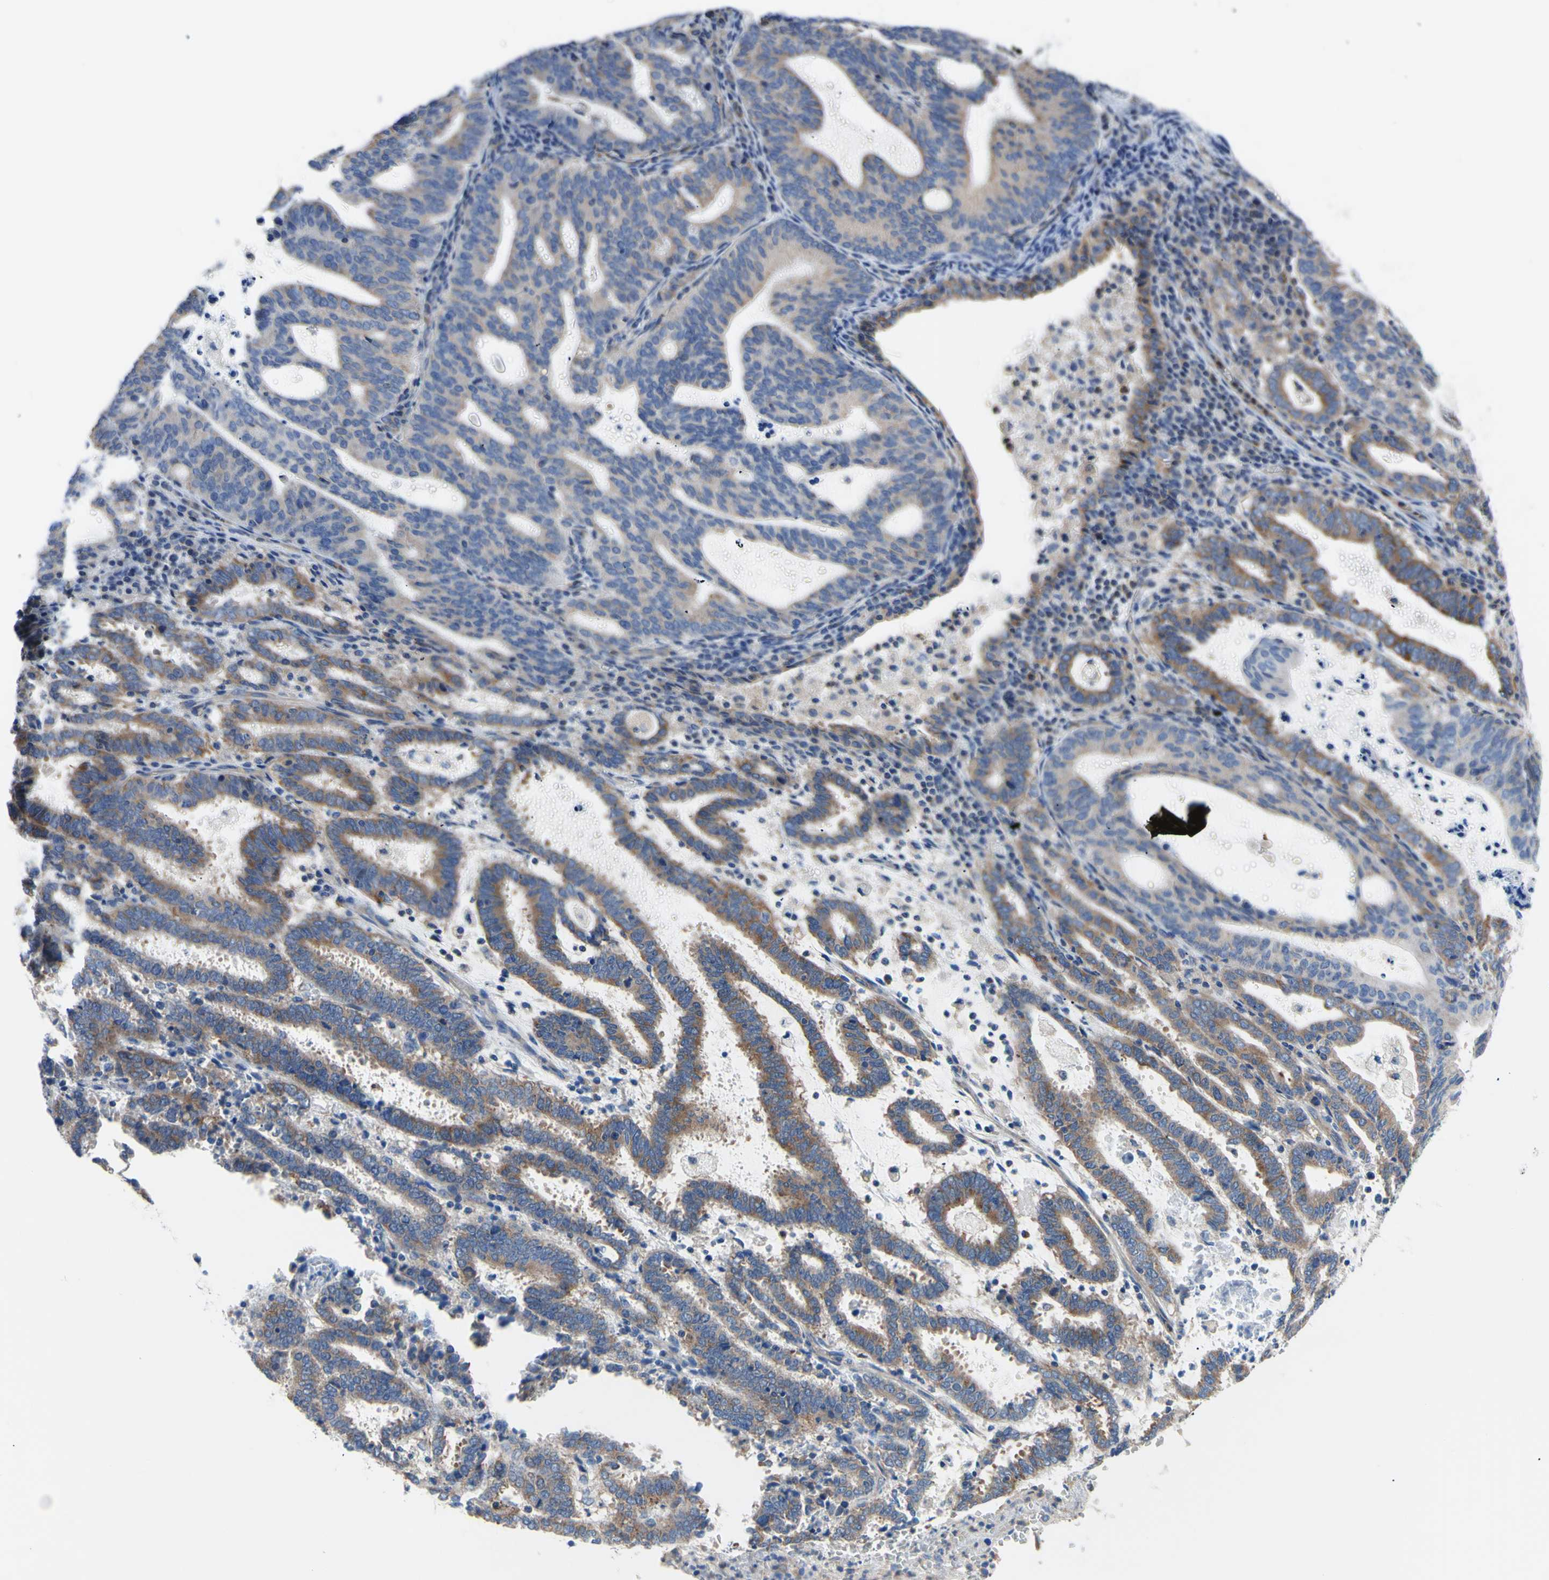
{"staining": {"intensity": "moderate", "quantity": "25%-75%", "location": "cytoplasmic/membranous"}, "tissue": "endometrial cancer", "cell_type": "Tumor cells", "image_type": "cancer", "snomed": [{"axis": "morphology", "description": "Adenocarcinoma, NOS"}, {"axis": "topography", "description": "Uterus"}], "caption": "Immunohistochemical staining of endometrial cancer demonstrates medium levels of moderate cytoplasmic/membranous expression in about 25%-75% of tumor cells. (IHC, brightfield microscopy, high magnification).", "gene": "FMR1", "patient": {"sex": "female", "age": 83}}